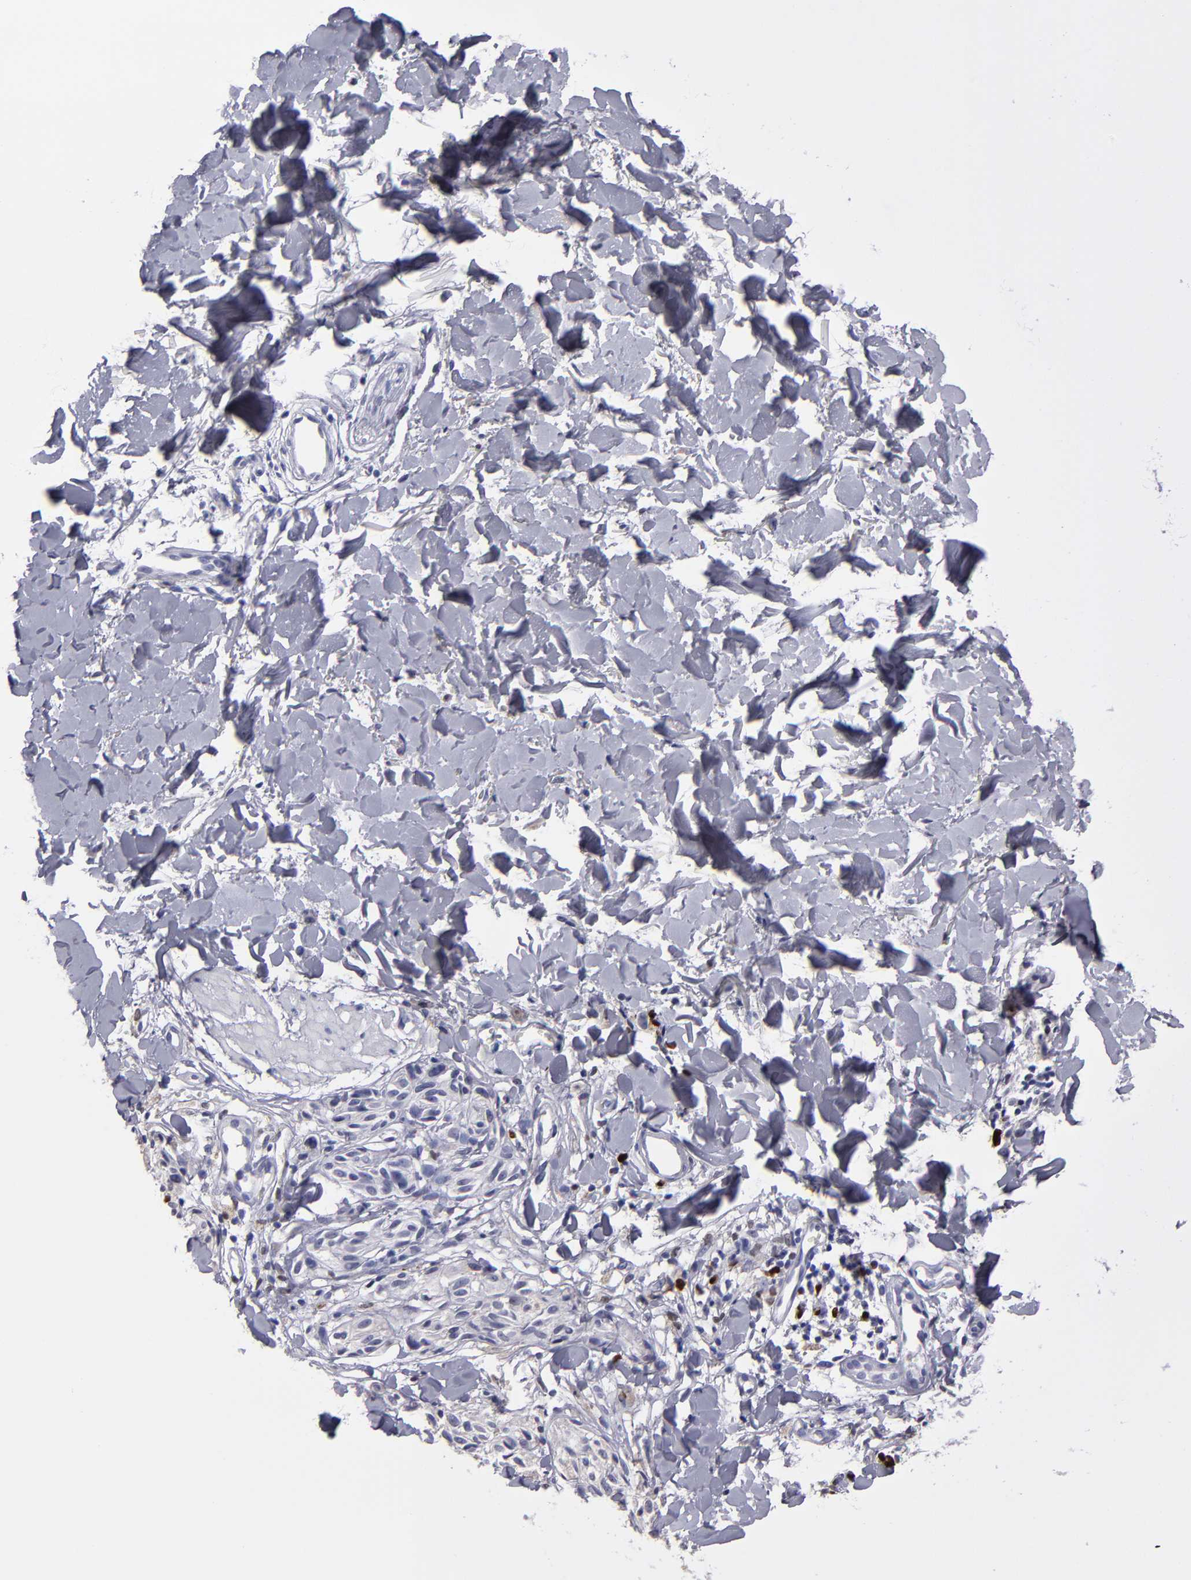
{"staining": {"intensity": "negative", "quantity": "none", "location": "none"}, "tissue": "melanoma", "cell_type": "Tumor cells", "image_type": "cancer", "snomed": [{"axis": "morphology", "description": "Malignant melanoma, Metastatic site"}, {"axis": "topography", "description": "Skin"}], "caption": "Protein analysis of melanoma reveals no significant expression in tumor cells.", "gene": "IRF8", "patient": {"sex": "female", "age": 66}}